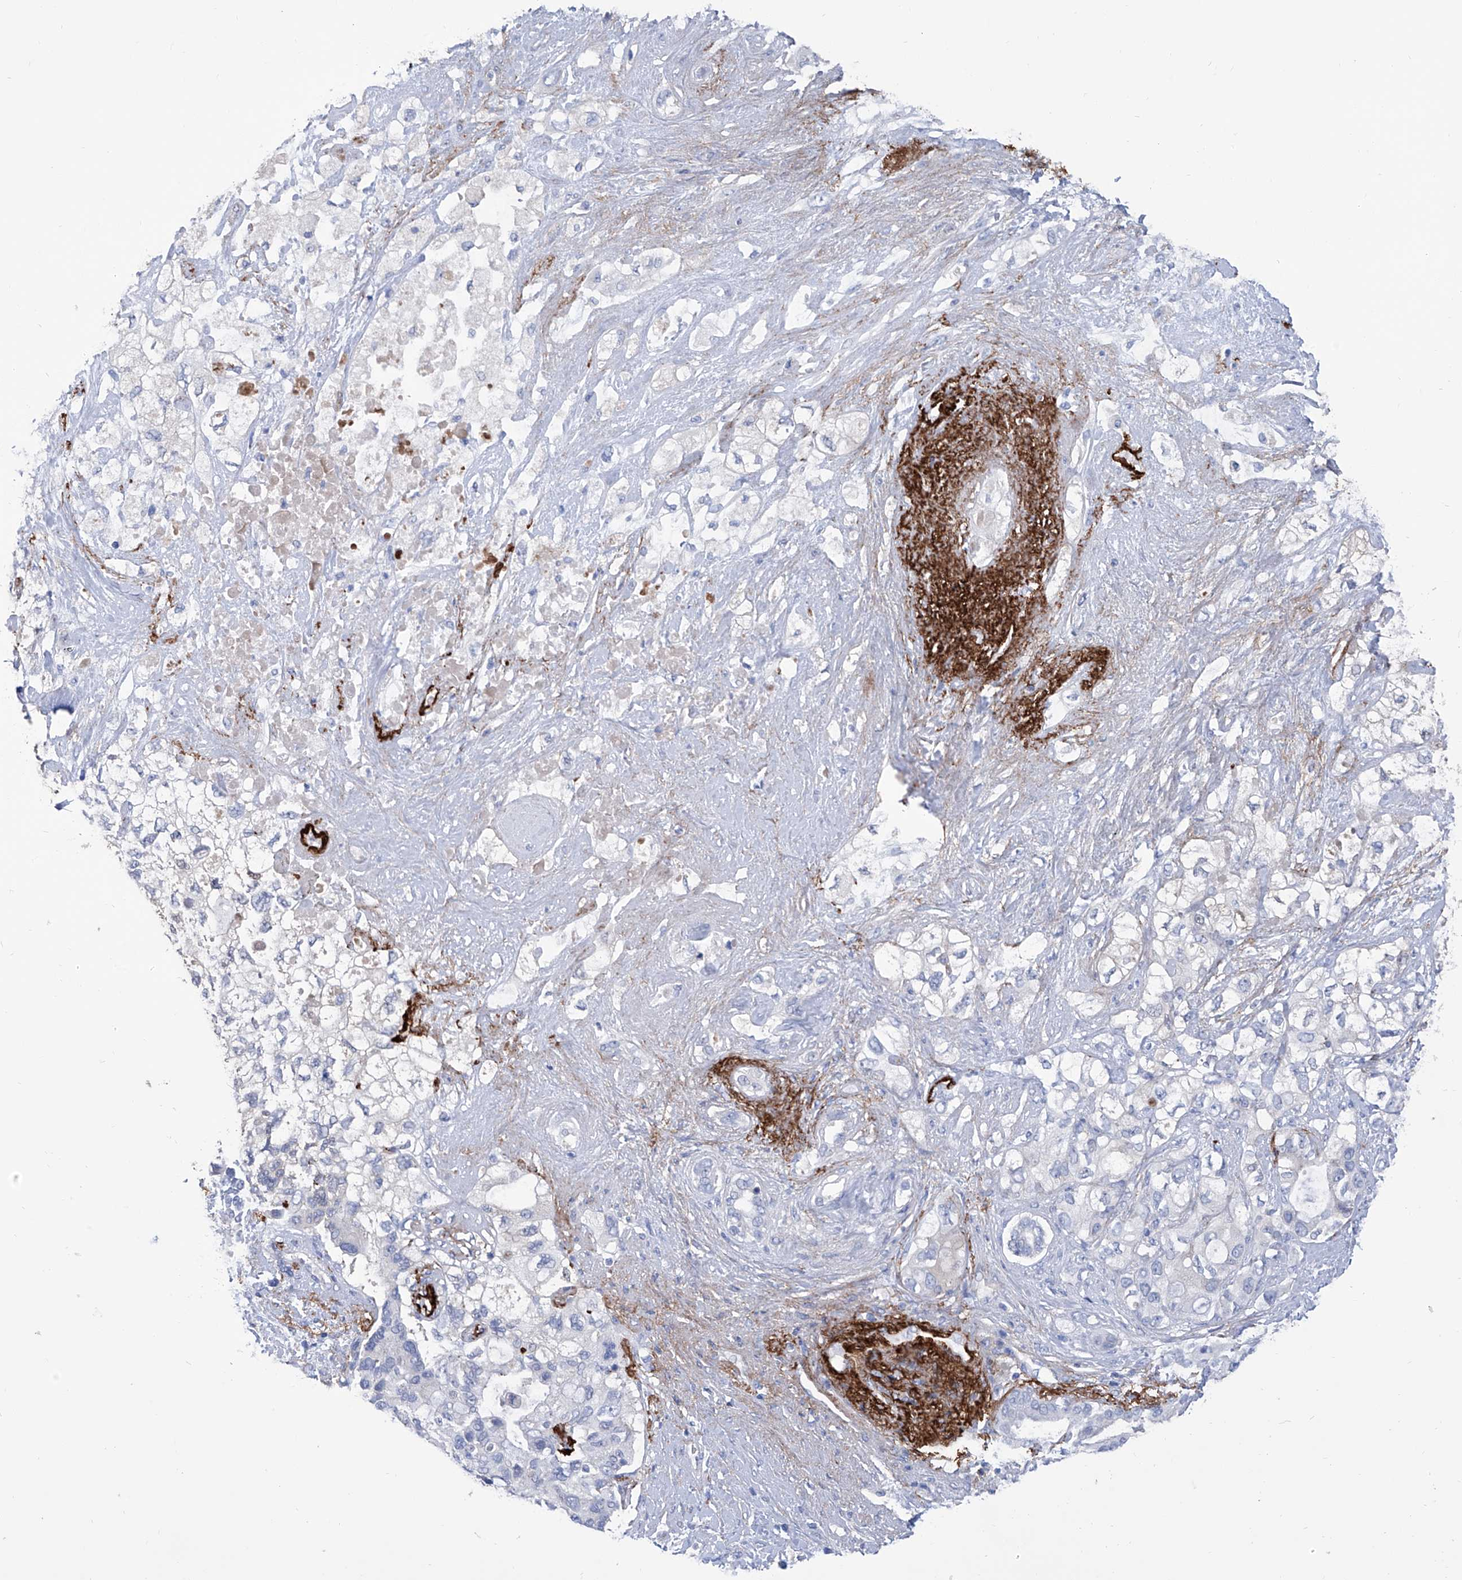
{"staining": {"intensity": "negative", "quantity": "none", "location": "none"}, "tissue": "pancreatic cancer", "cell_type": "Tumor cells", "image_type": "cancer", "snomed": [{"axis": "morphology", "description": "Adenocarcinoma, NOS"}, {"axis": "topography", "description": "Pancreas"}], "caption": "Pancreatic cancer (adenocarcinoma) was stained to show a protein in brown. There is no significant positivity in tumor cells.", "gene": "SMS", "patient": {"sex": "female", "age": 56}}